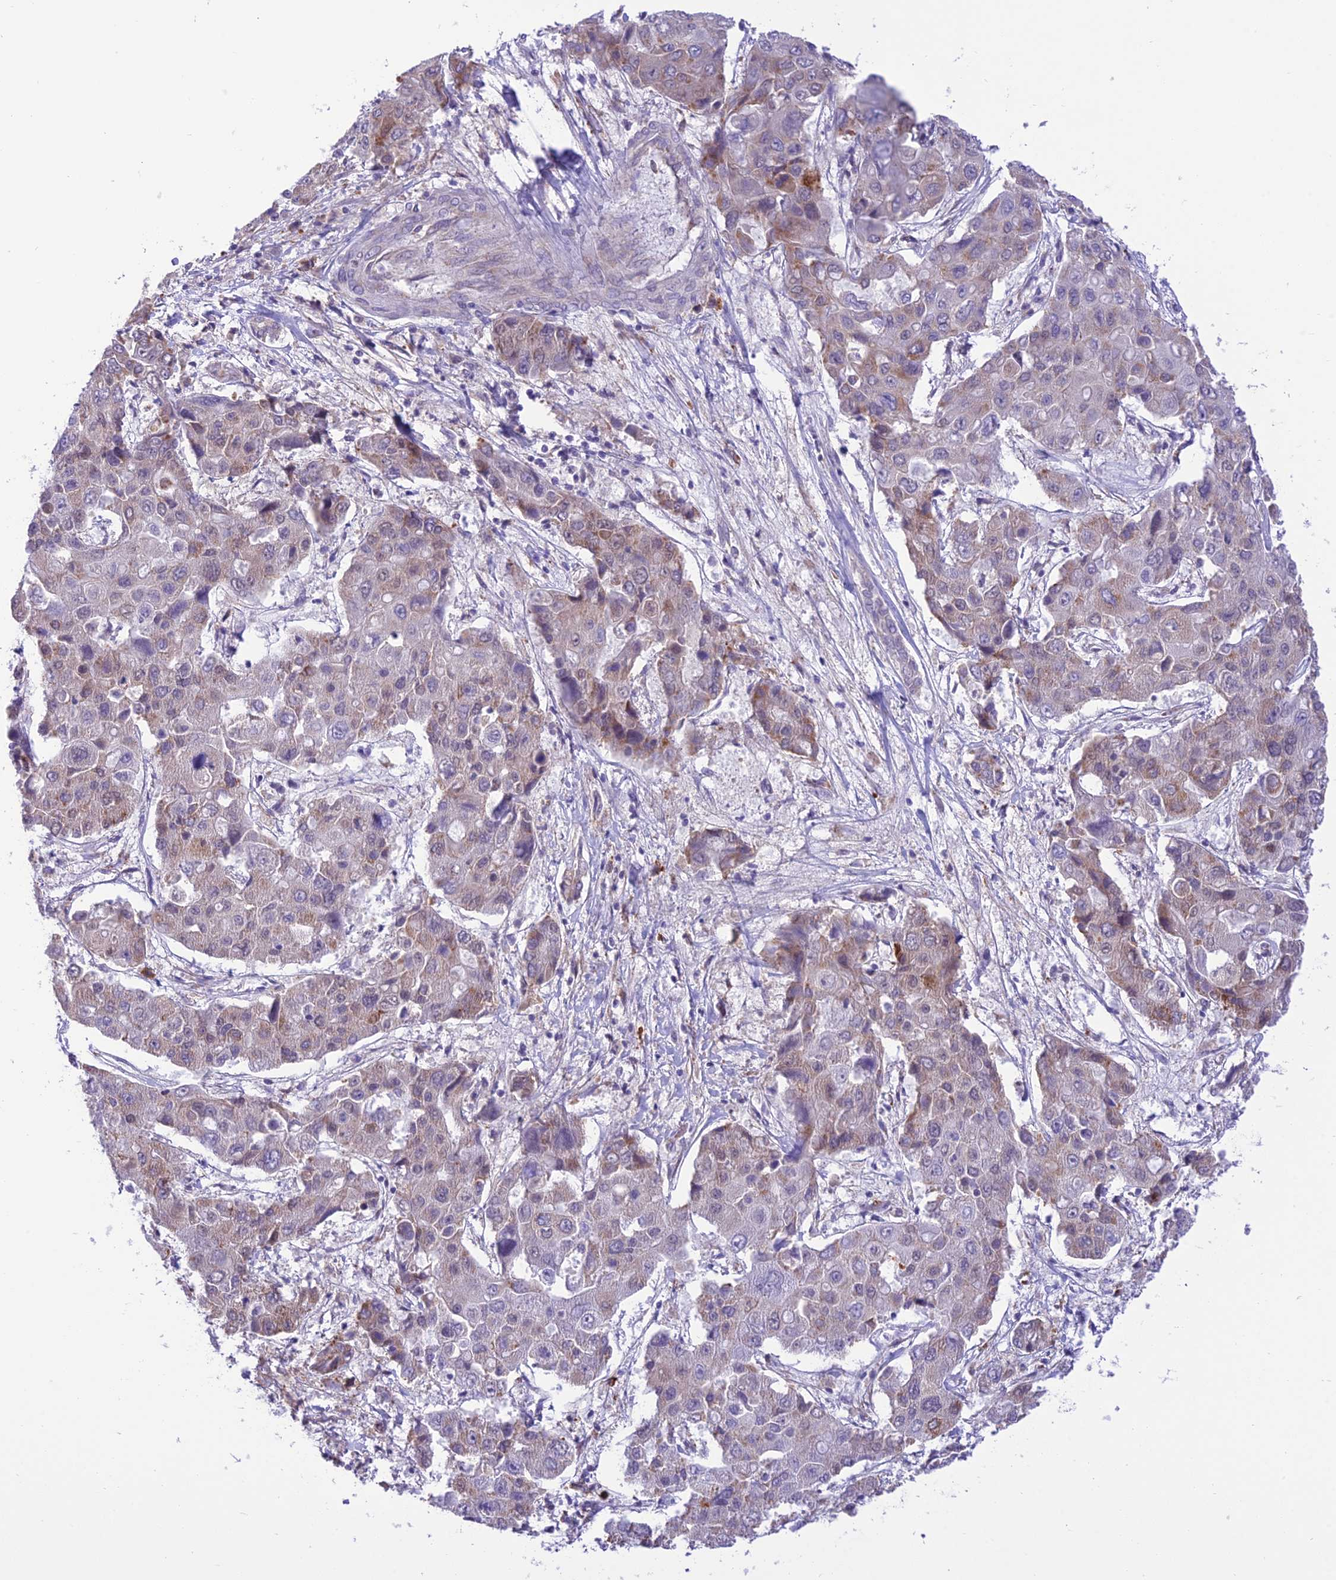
{"staining": {"intensity": "moderate", "quantity": "<25%", "location": "cytoplasmic/membranous"}, "tissue": "liver cancer", "cell_type": "Tumor cells", "image_type": "cancer", "snomed": [{"axis": "morphology", "description": "Cholangiocarcinoma"}, {"axis": "topography", "description": "Liver"}], "caption": "Human liver cholangiocarcinoma stained for a protein (brown) demonstrates moderate cytoplasmic/membranous positive positivity in approximately <25% of tumor cells.", "gene": "RNF126", "patient": {"sex": "male", "age": 67}}